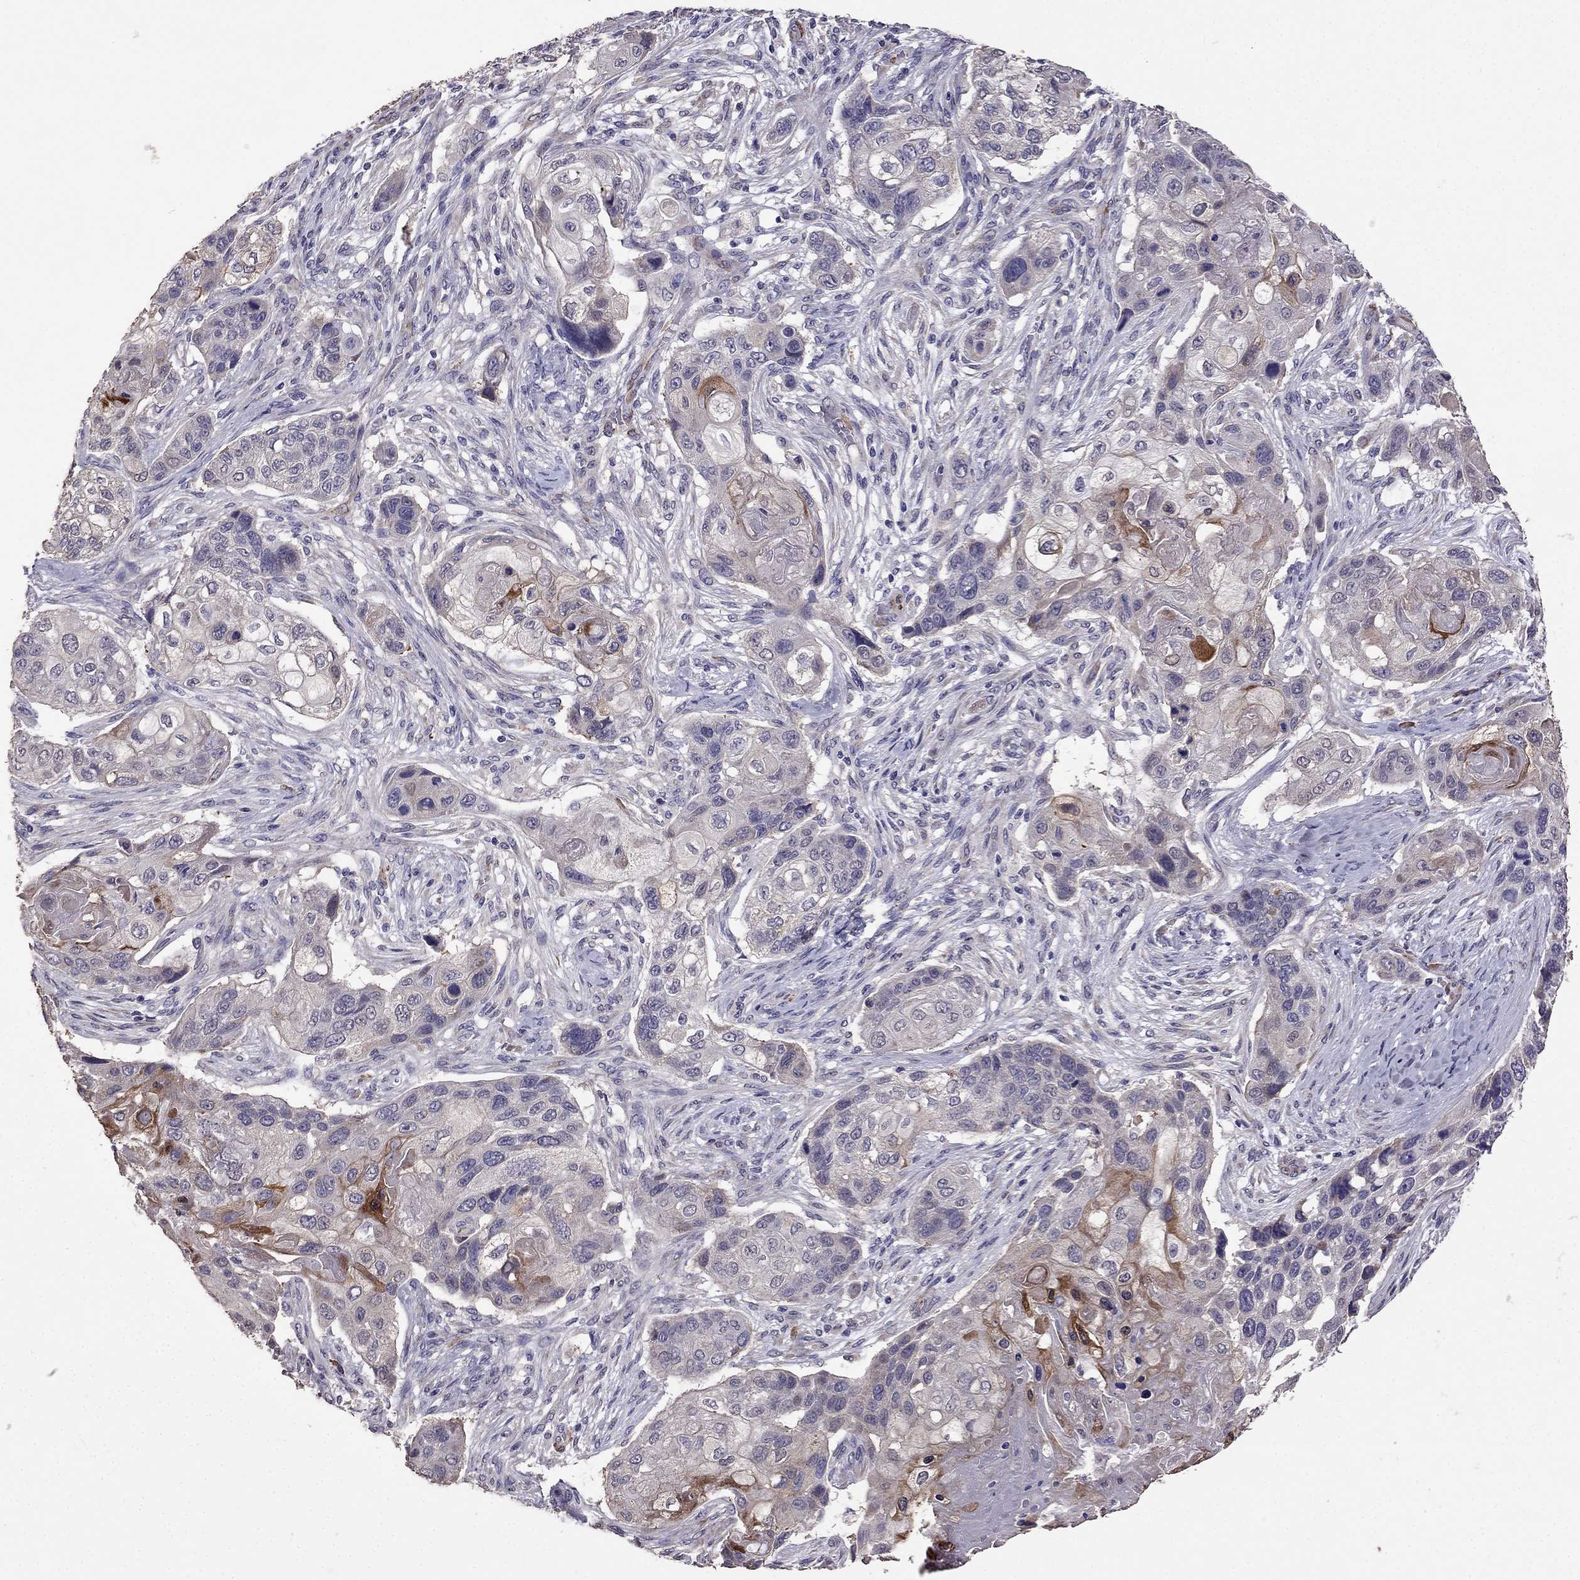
{"staining": {"intensity": "negative", "quantity": "none", "location": "none"}, "tissue": "lung cancer", "cell_type": "Tumor cells", "image_type": "cancer", "snomed": [{"axis": "morphology", "description": "Normal tissue, NOS"}, {"axis": "morphology", "description": "Squamous cell carcinoma, NOS"}, {"axis": "topography", "description": "Bronchus"}, {"axis": "topography", "description": "Lung"}], "caption": "DAB immunohistochemical staining of human lung cancer (squamous cell carcinoma) demonstrates no significant staining in tumor cells. (DAB (3,3'-diaminobenzidine) immunohistochemistry (IHC) visualized using brightfield microscopy, high magnification).", "gene": "CDH9", "patient": {"sex": "male", "age": 69}}